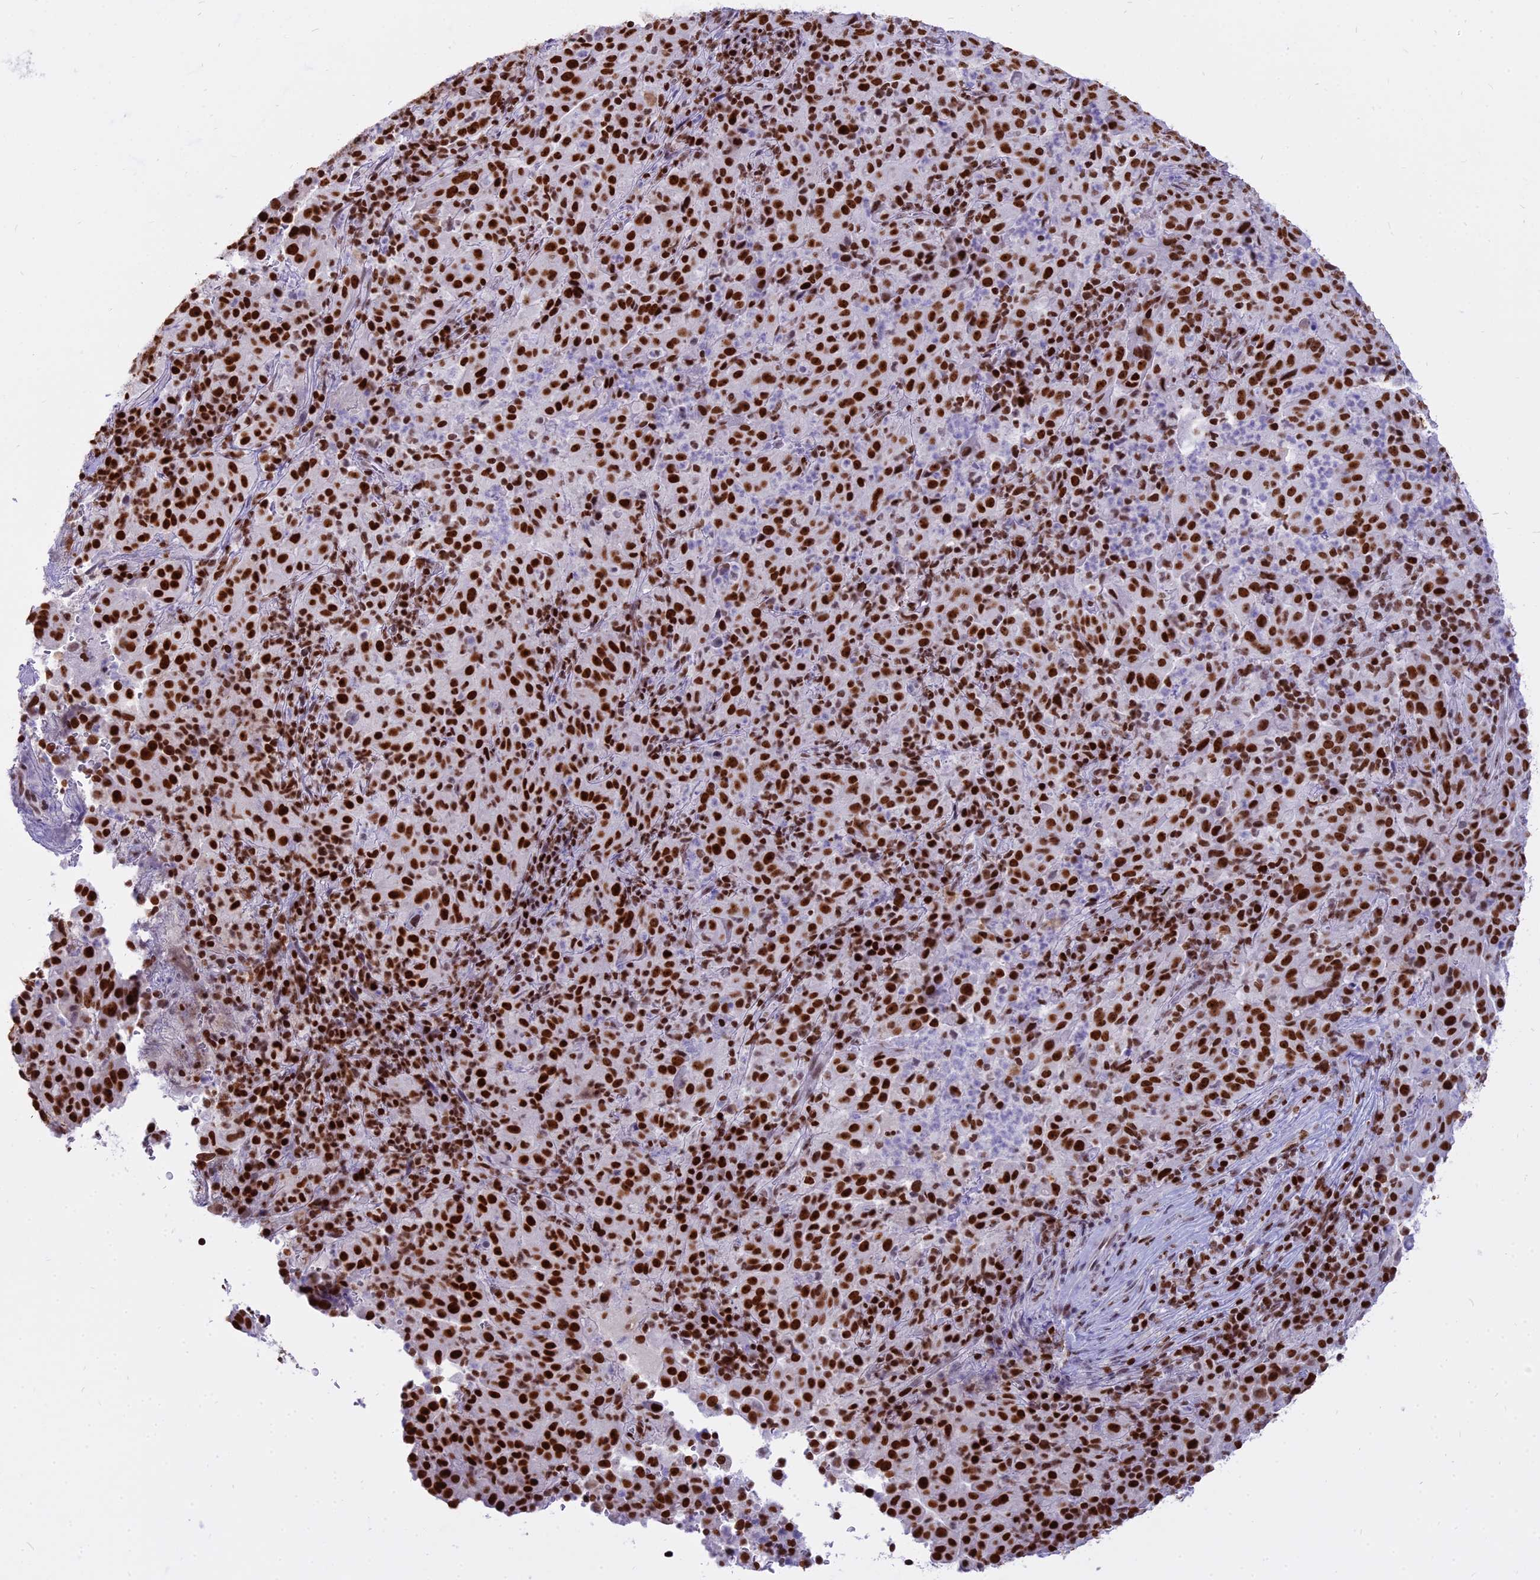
{"staining": {"intensity": "strong", "quantity": ">75%", "location": "nuclear"}, "tissue": "pancreatic cancer", "cell_type": "Tumor cells", "image_type": "cancer", "snomed": [{"axis": "morphology", "description": "Adenocarcinoma, NOS"}, {"axis": "topography", "description": "Pancreas"}], "caption": "A photomicrograph of human pancreatic adenocarcinoma stained for a protein reveals strong nuclear brown staining in tumor cells.", "gene": "PARP1", "patient": {"sex": "male", "age": 63}}